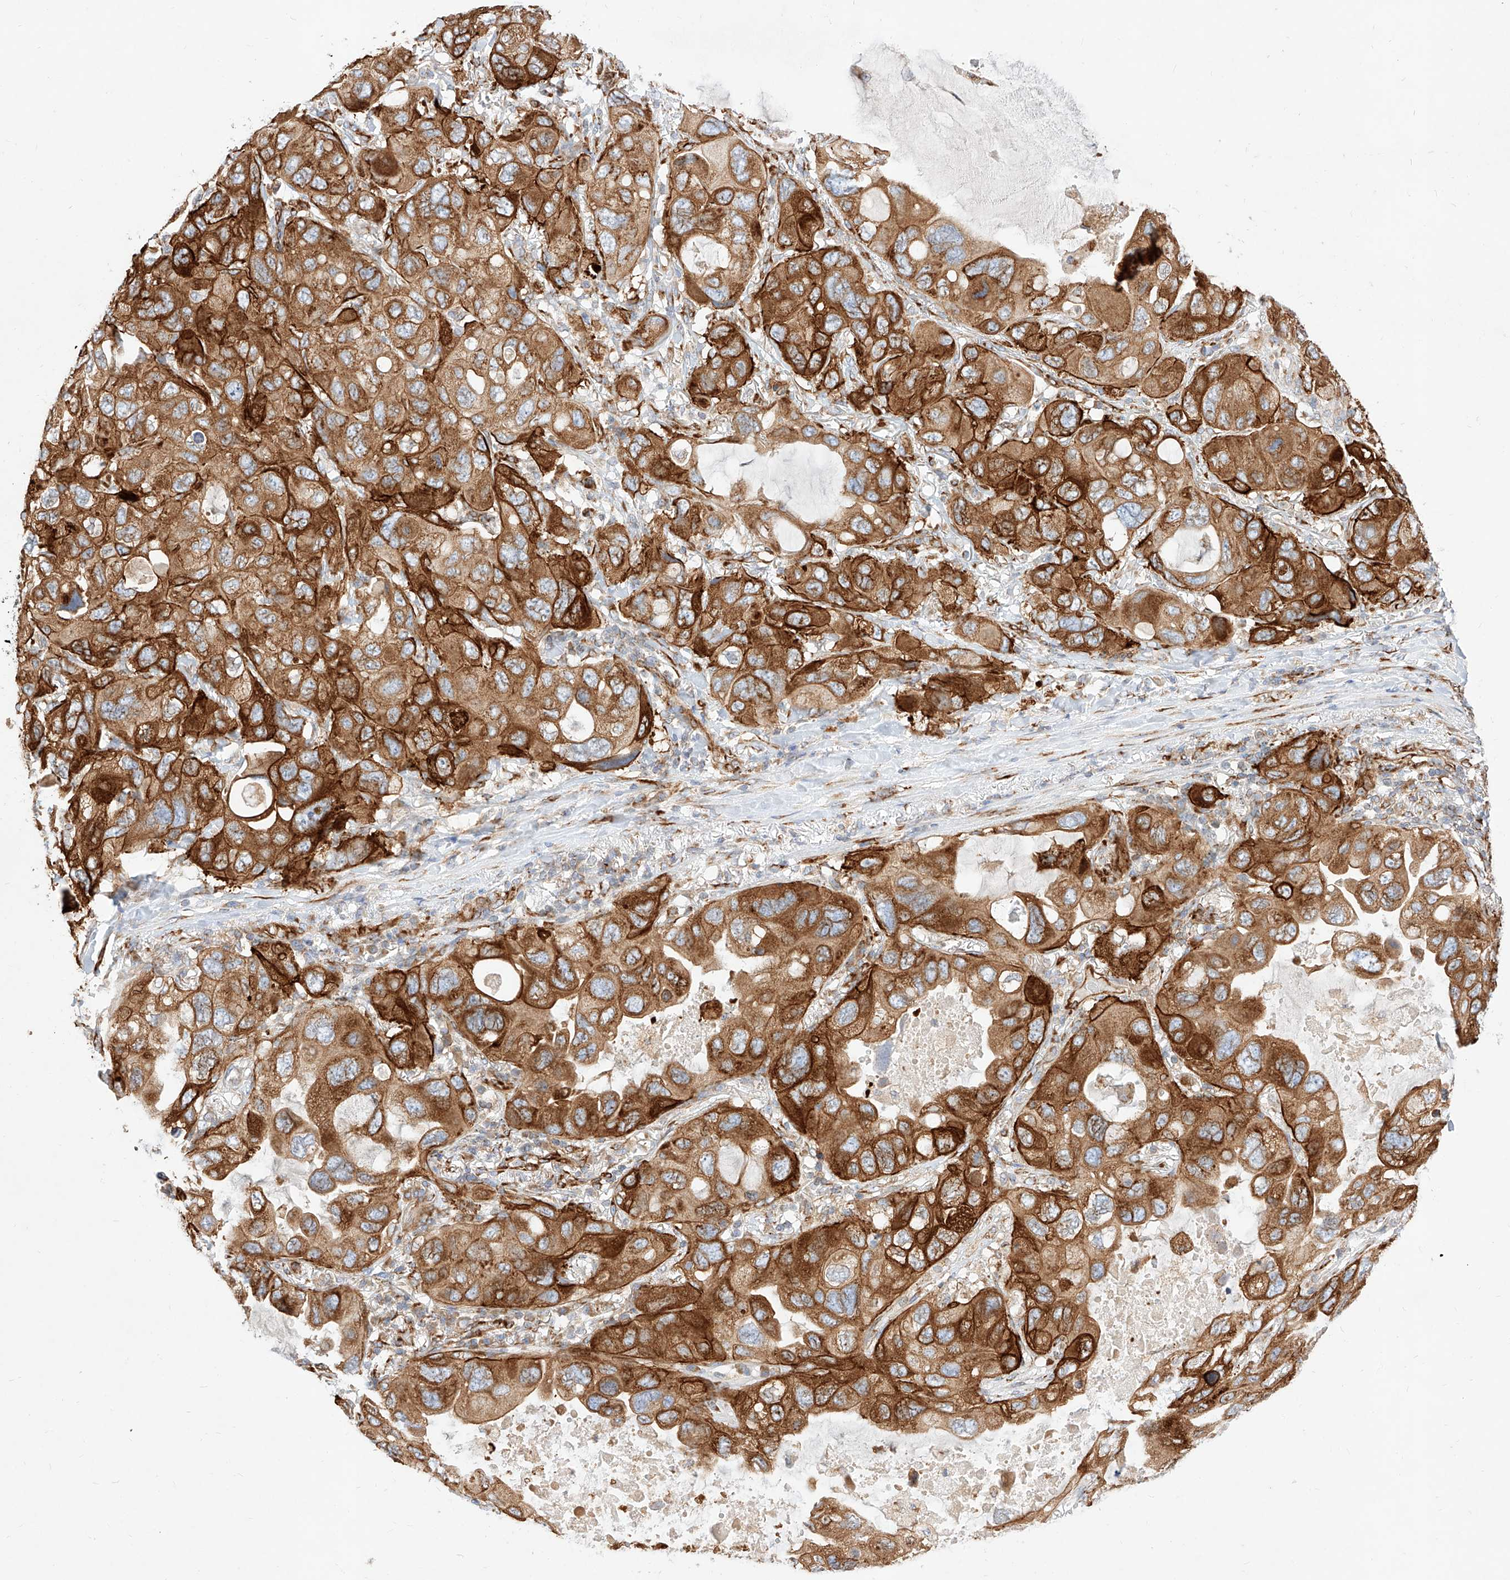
{"staining": {"intensity": "strong", "quantity": ">75%", "location": "cytoplasmic/membranous"}, "tissue": "lung cancer", "cell_type": "Tumor cells", "image_type": "cancer", "snomed": [{"axis": "morphology", "description": "Squamous cell carcinoma, NOS"}, {"axis": "topography", "description": "Lung"}], "caption": "Lung cancer (squamous cell carcinoma) stained with a protein marker displays strong staining in tumor cells.", "gene": "CSGALNACT2", "patient": {"sex": "female", "age": 73}}